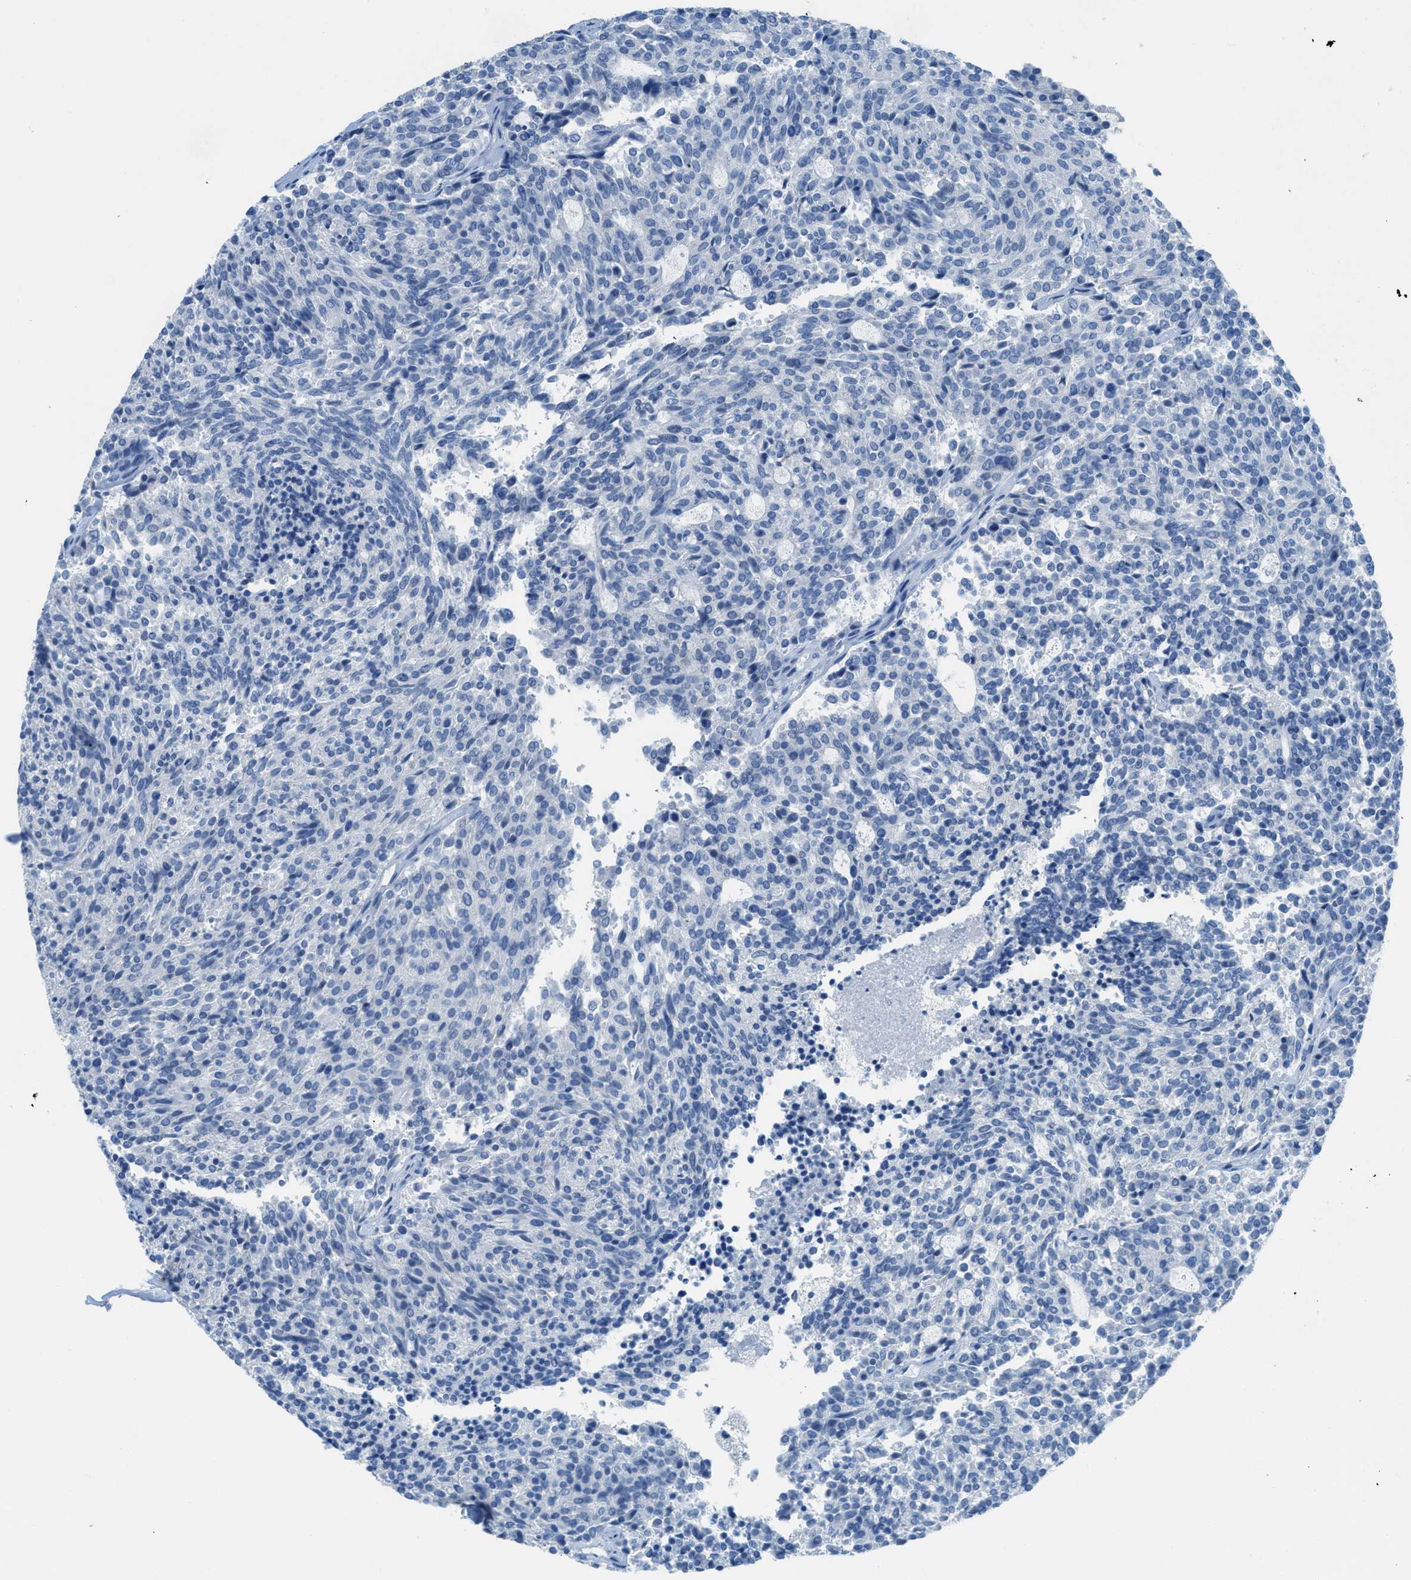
{"staining": {"intensity": "negative", "quantity": "none", "location": "none"}, "tissue": "carcinoid", "cell_type": "Tumor cells", "image_type": "cancer", "snomed": [{"axis": "morphology", "description": "Carcinoid, malignant, NOS"}, {"axis": "topography", "description": "Pancreas"}], "caption": "DAB (3,3'-diaminobenzidine) immunohistochemical staining of human carcinoid exhibits no significant positivity in tumor cells.", "gene": "ACAN", "patient": {"sex": "female", "age": 54}}